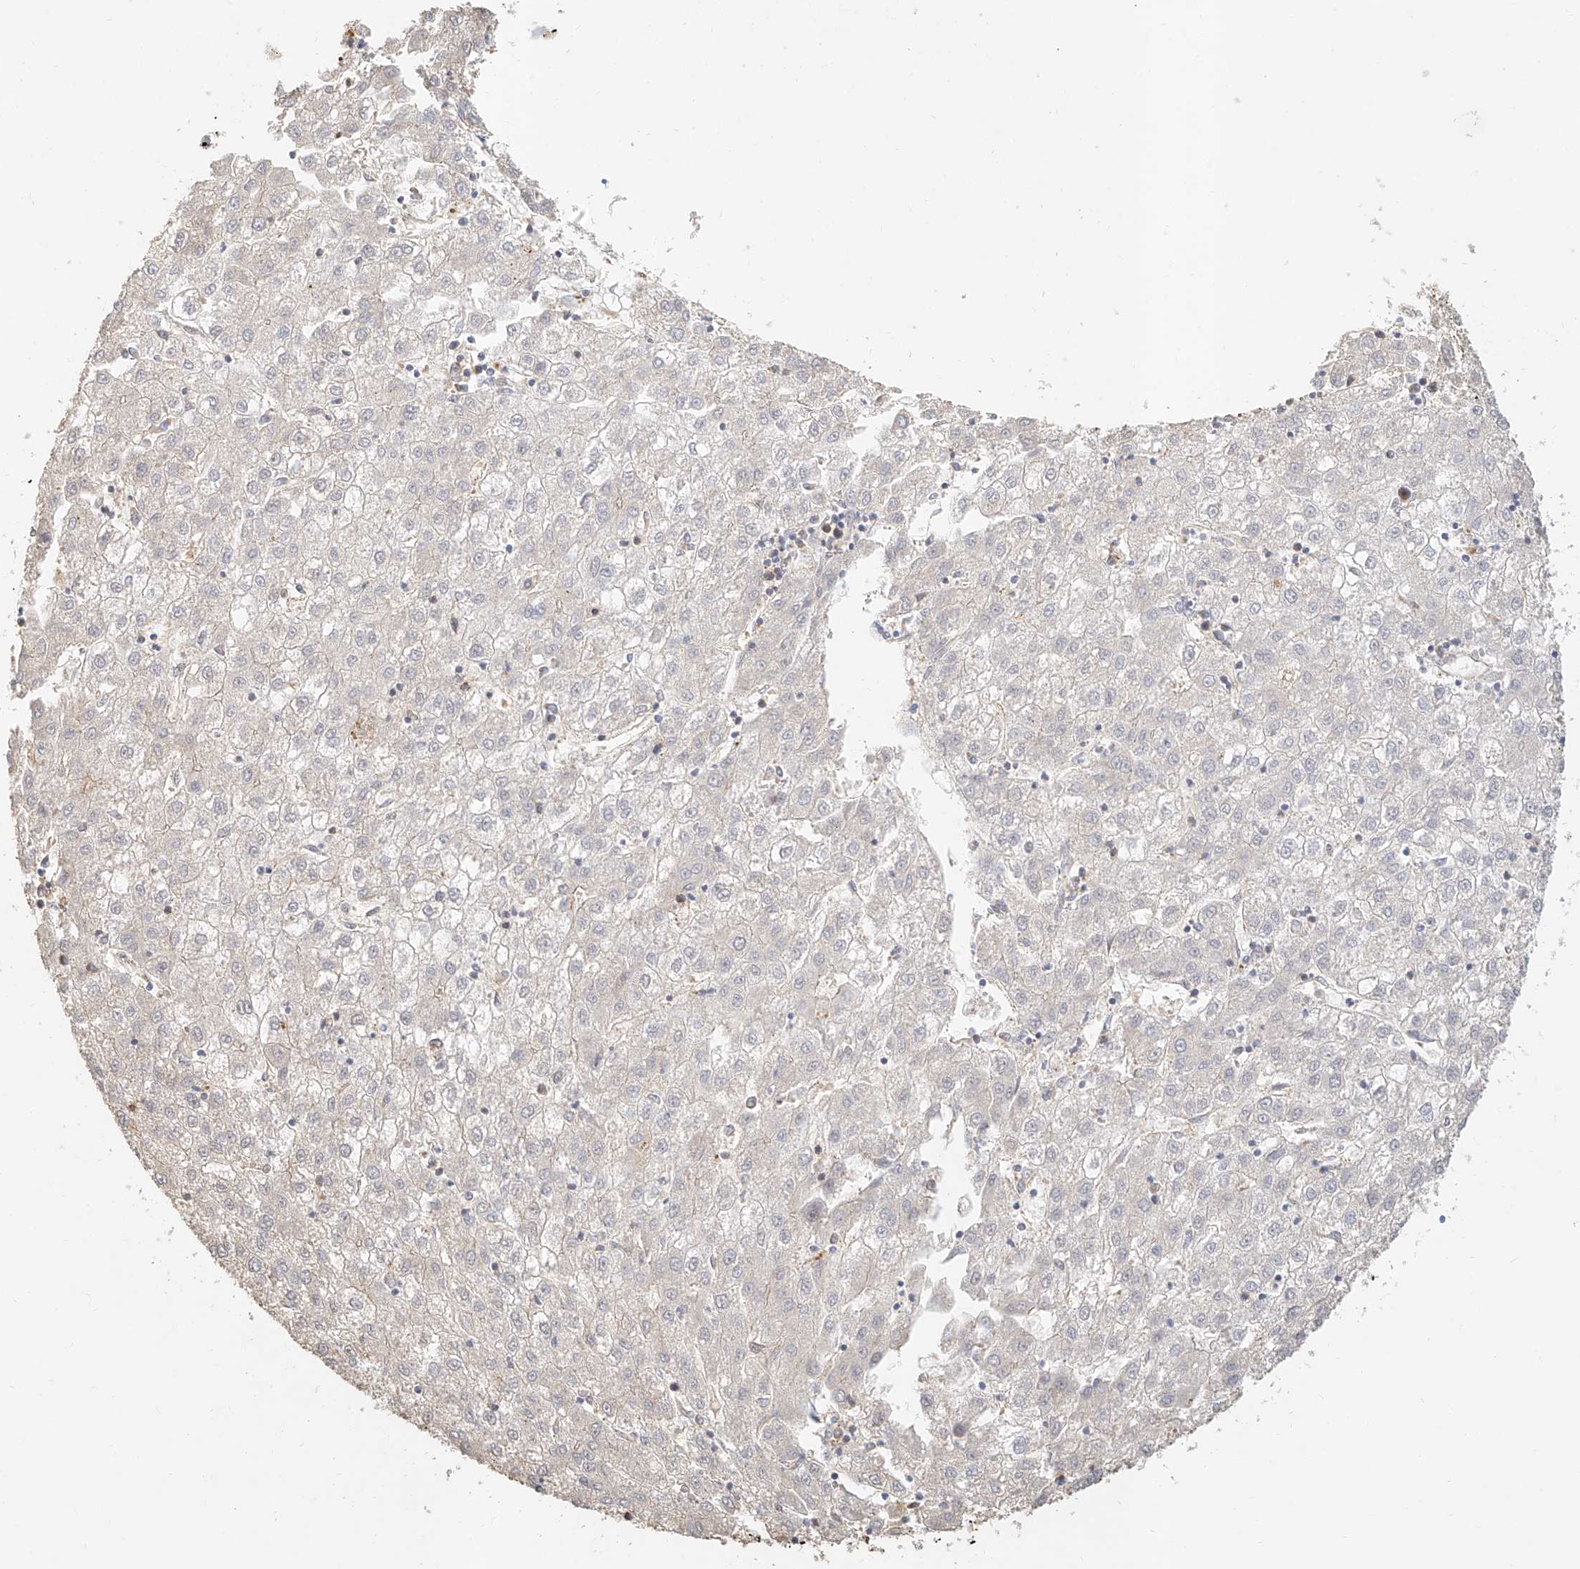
{"staining": {"intensity": "negative", "quantity": "none", "location": "none"}, "tissue": "liver cancer", "cell_type": "Tumor cells", "image_type": "cancer", "snomed": [{"axis": "morphology", "description": "Carcinoma, Hepatocellular, NOS"}, {"axis": "topography", "description": "Liver"}], "caption": "Tumor cells are negative for brown protein staining in liver cancer (hepatocellular carcinoma).", "gene": "NAP1L1", "patient": {"sex": "male", "age": 72}}